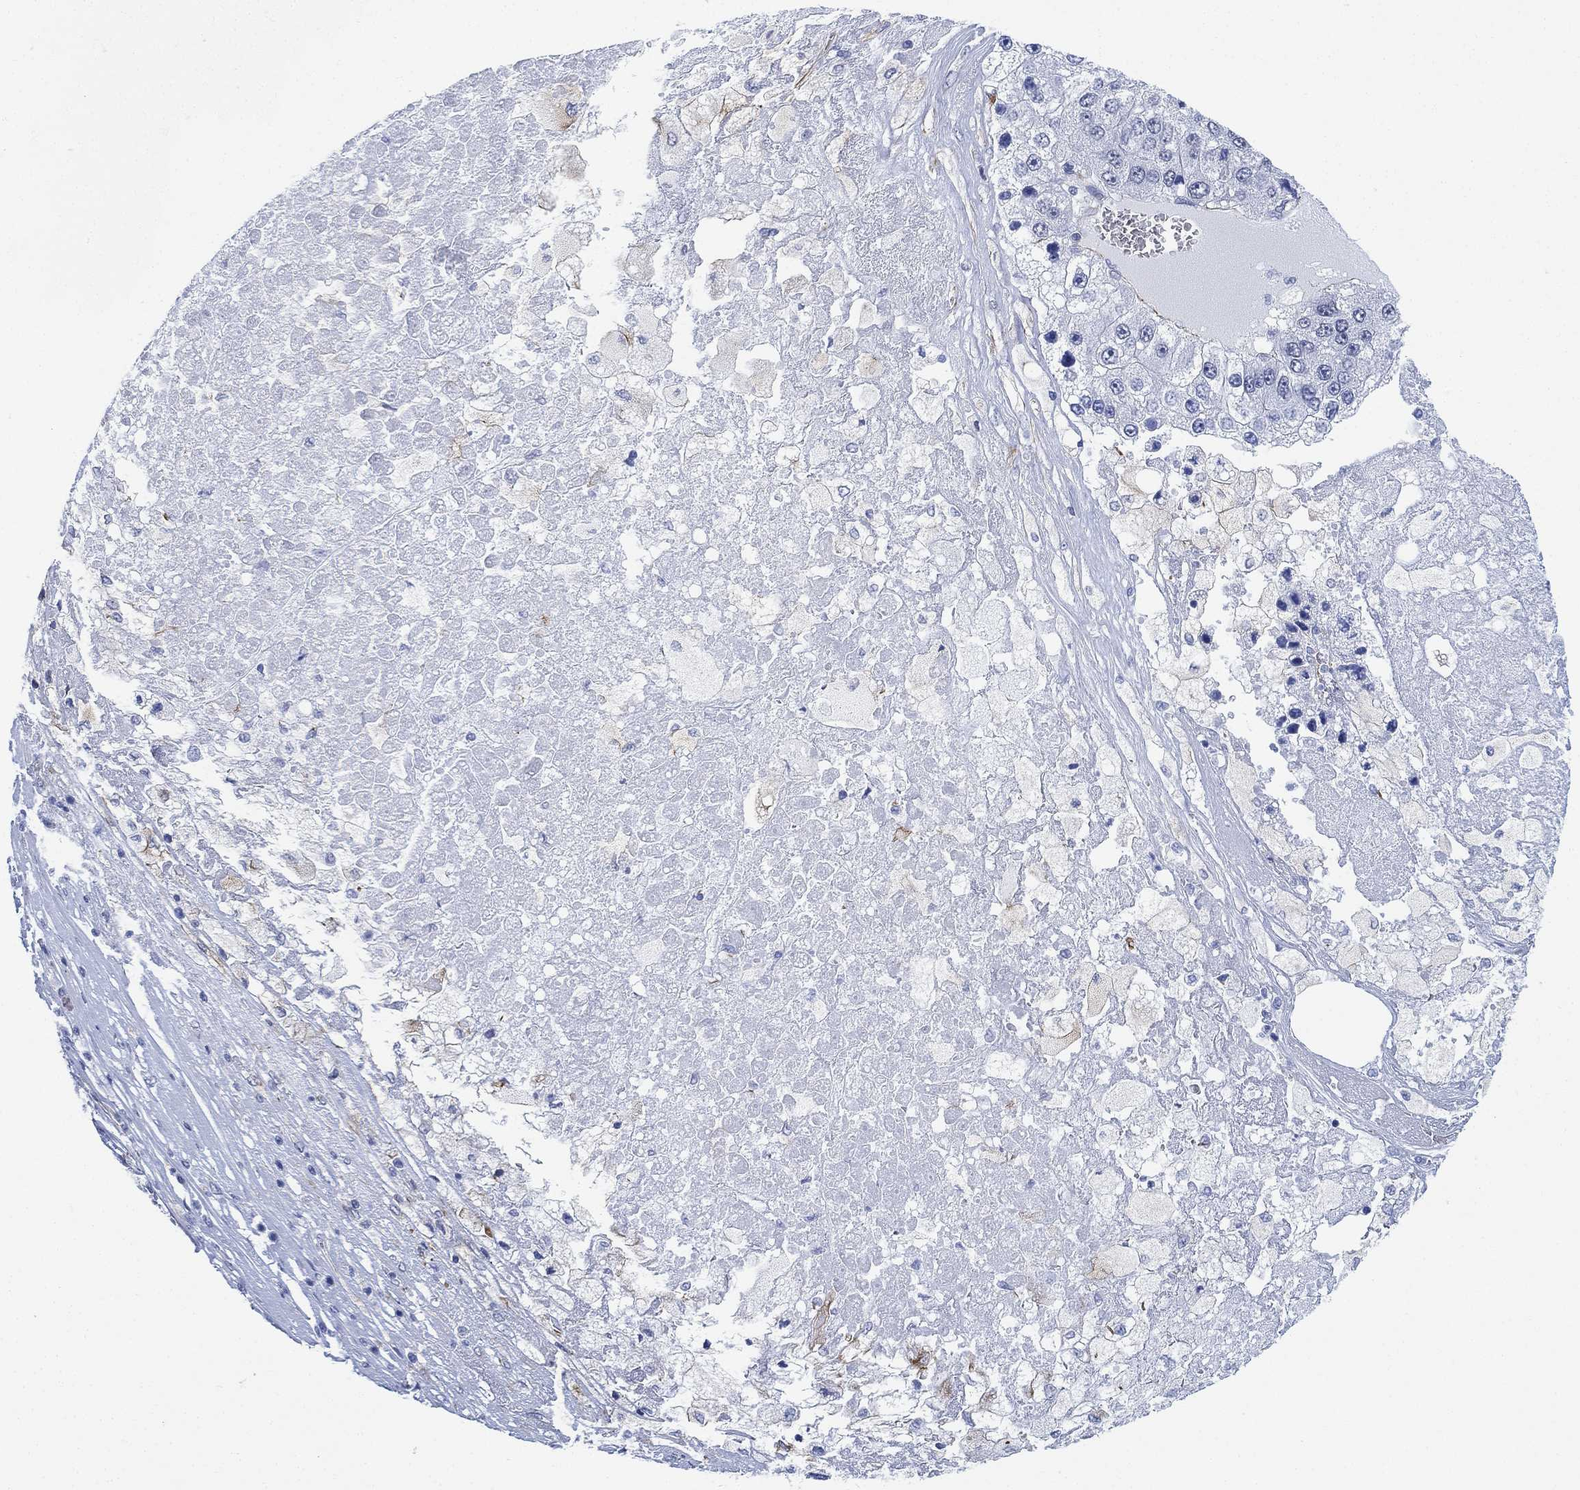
{"staining": {"intensity": "negative", "quantity": "none", "location": "none"}, "tissue": "liver cancer", "cell_type": "Tumor cells", "image_type": "cancer", "snomed": [{"axis": "morphology", "description": "Carcinoma, Hepatocellular, NOS"}, {"axis": "topography", "description": "Liver"}], "caption": "DAB (3,3'-diaminobenzidine) immunohistochemical staining of liver hepatocellular carcinoma displays no significant positivity in tumor cells.", "gene": "PSKH2", "patient": {"sex": "female", "age": 73}}